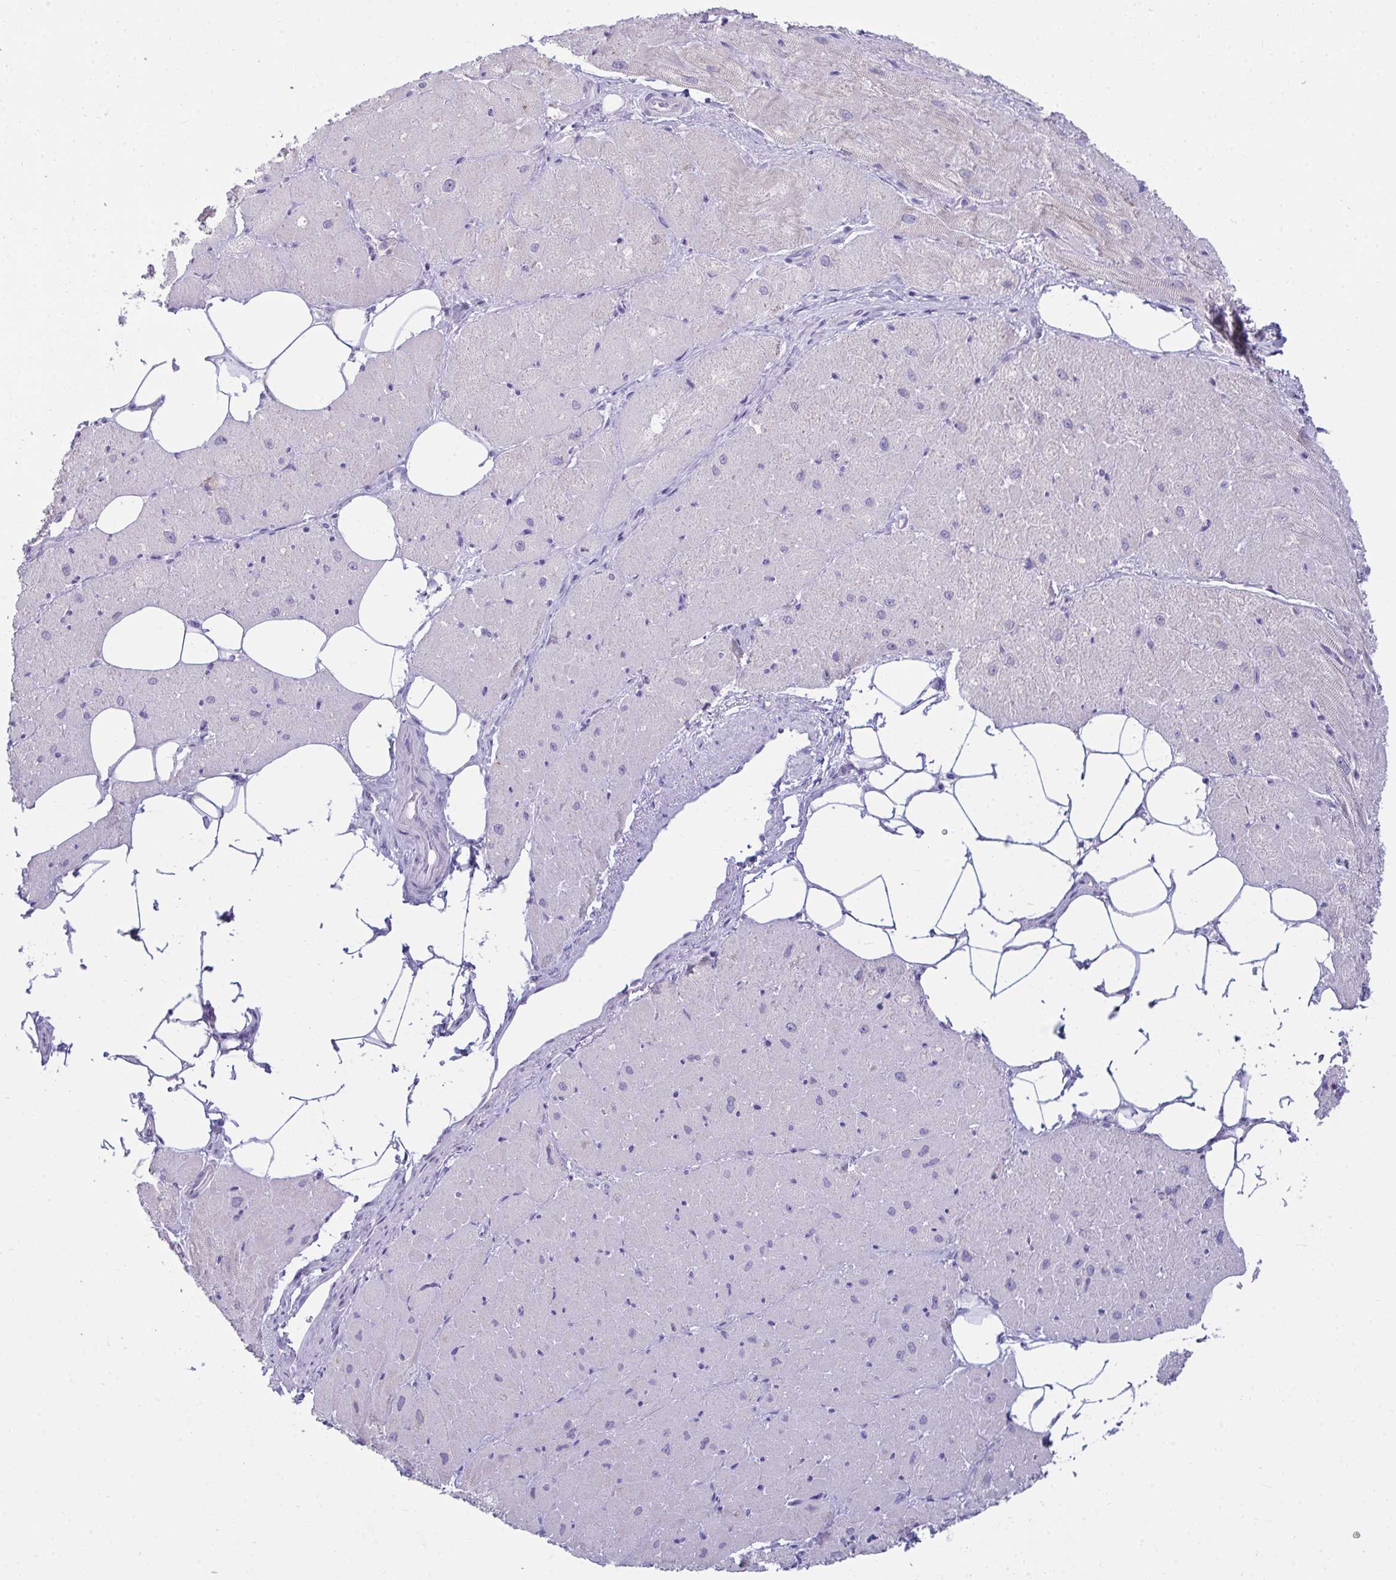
{"staining": {"intensity": "weak", "quantity": "<25%", "location": "cytoplasmic/membranous"}, "tissue": "heart muscle", "cell_type": "Cardiomyocytes", "image_type": "normal", "snomed": [{"axis": "morphology", "description": "Normal tissue, NOS"}, {"axis": "topography", "description": "Heart"}], "caption": "Protein analysis of benign heart muscle reveals no significant staining in cardiomyocytes. The staining was performed using DAB to visualize the protein expression in brown, while the nuclei were stained in blue with hematoxylin (Magnification: 20x).", "gene": "RANBP2", "patient": {"sex": "male", "age": 62}}